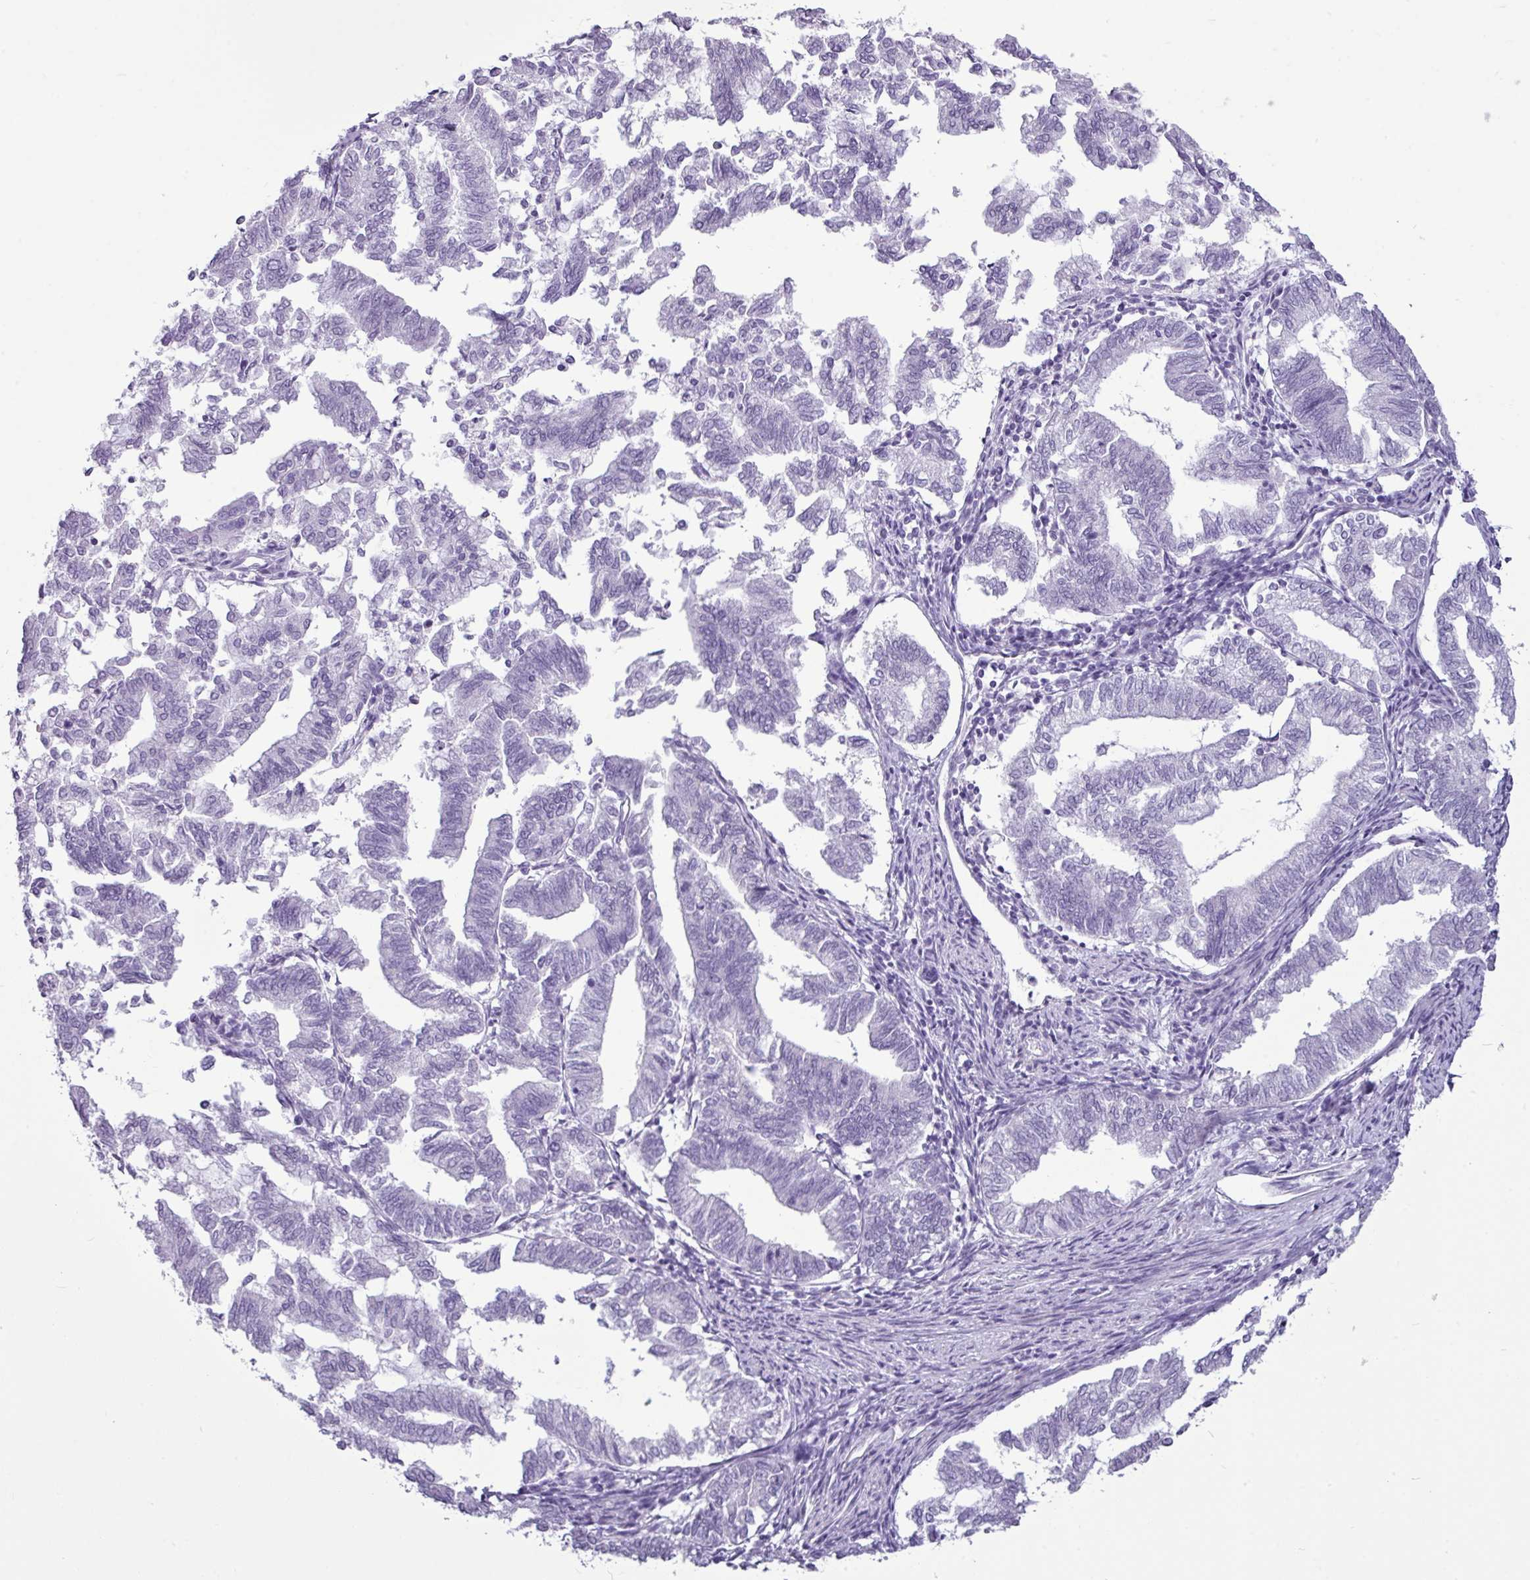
{"staining": {"intensity": "negative", "quantity": "none", "location": "none"}, "tissue": "endometrial cancer", "cell_type": "Tumor cells", "image_type": "cancer", "snomed": [{"axis": "morphology", "description": "Adenocarcinoma, NOS"}, {"axis": "topography", "description": "Endometrium"}], "caption": "The image demonstrates no staining of tumor cells in endometrial adenocarcinoma. The staining was performed using DAB (3,3'-diaminobenzidine) to visualize the protein expression in brown, while the nuclei were stained in blue with hematoxylin (Magnification: 20x).", "gene": "AMY2A", "patient": {"sex": "female", "age": 79}}